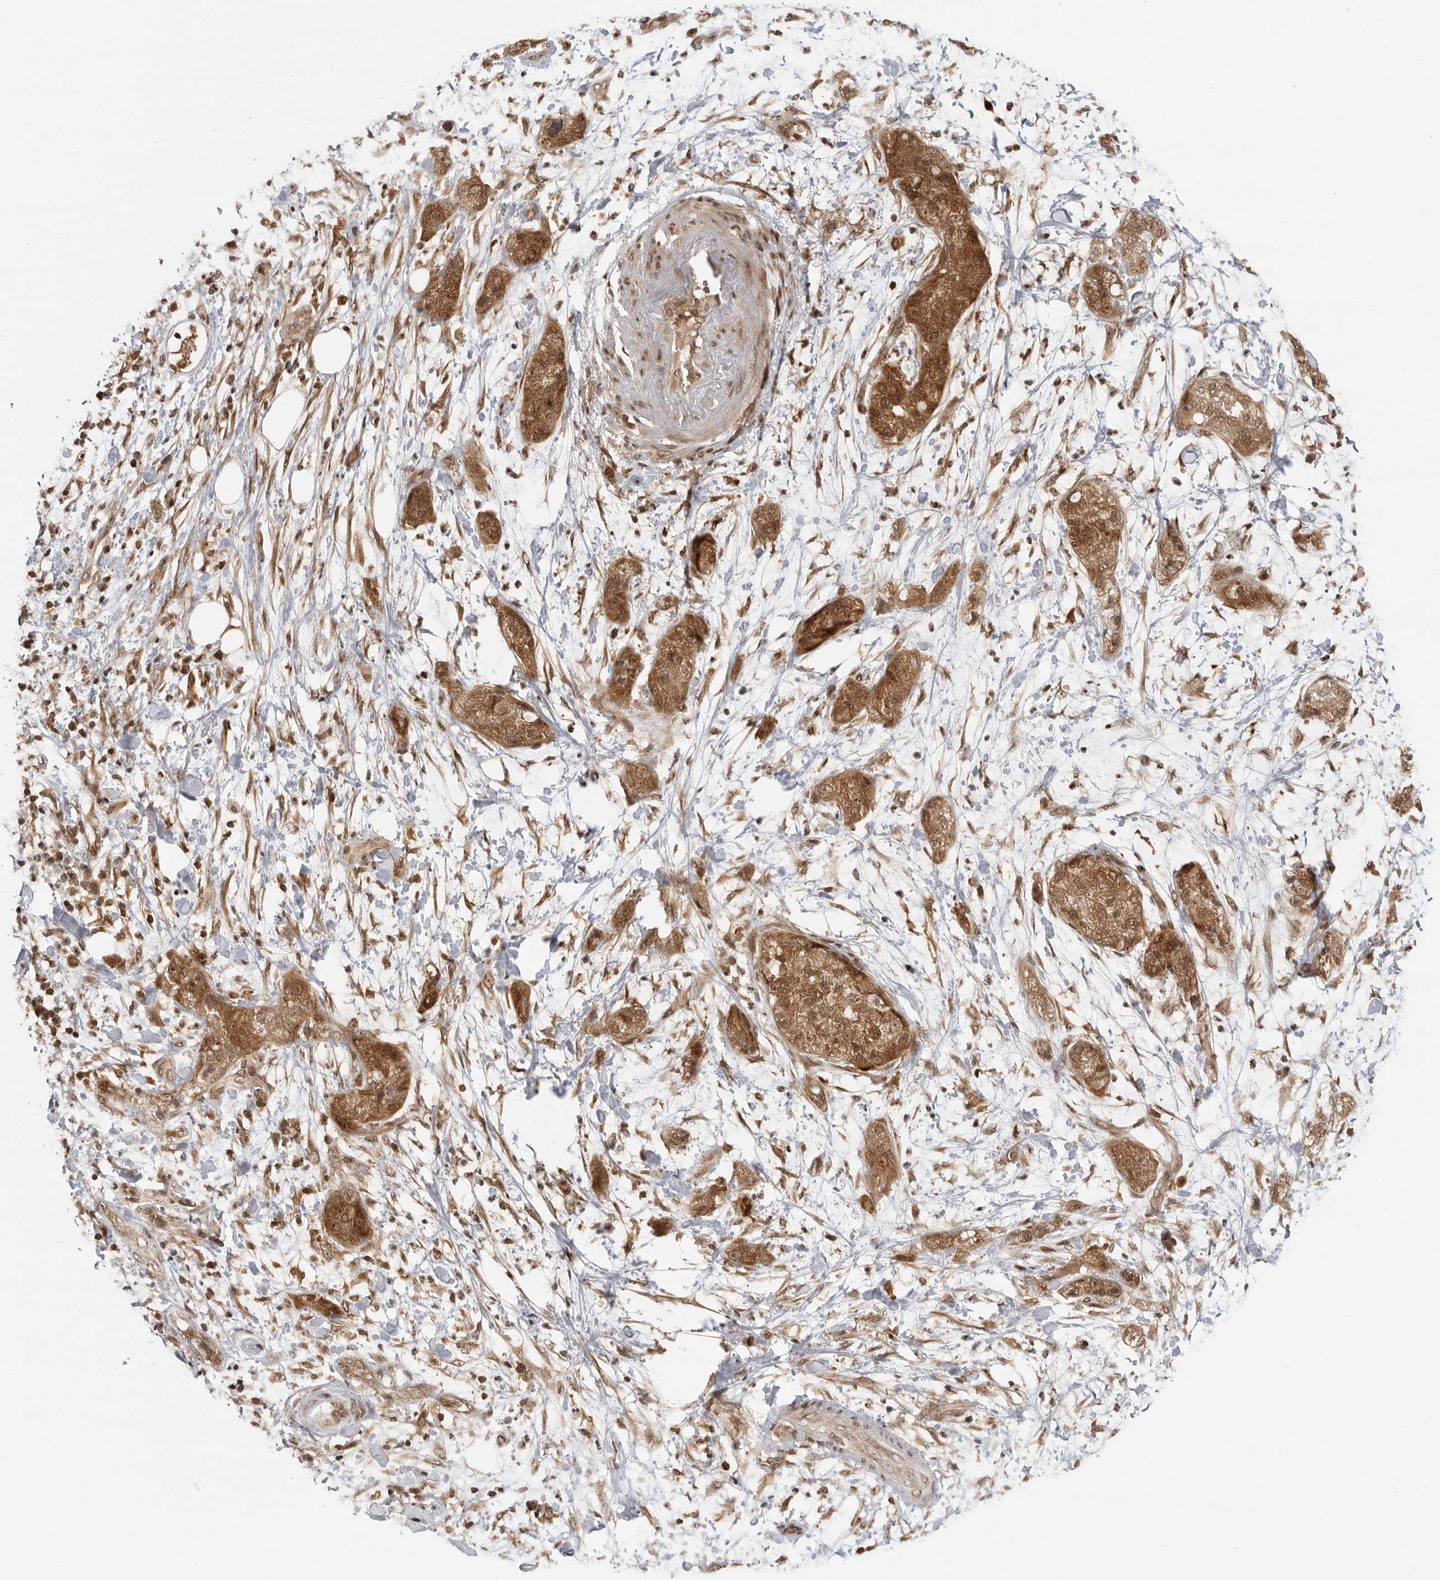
{"staining": {"intensity": "moderate", "quantity": ">75%", "location": "cytoplasmic/membranous,nuclear"}, "tissue": "pancreatic cancer", "cell_type": "Tumor cells", "image_type": "cancer", "snomed": [{"axis": "morphology", "description": "Adenocarcinoma, NOS"}, {"axis": "topography", "description": "Pancreas"}], "caption": "The image exhibits immunohistochemical staining of pancreatic cancer (adenocarcinoma). There is moderate cytoplasmic/membranous and nuclear staining is identified in approximately >75% of tumor cells. Nuclei are stained in blue.", "gene": "SZRD1", "patient": {"sex": "female", "age": 78}}